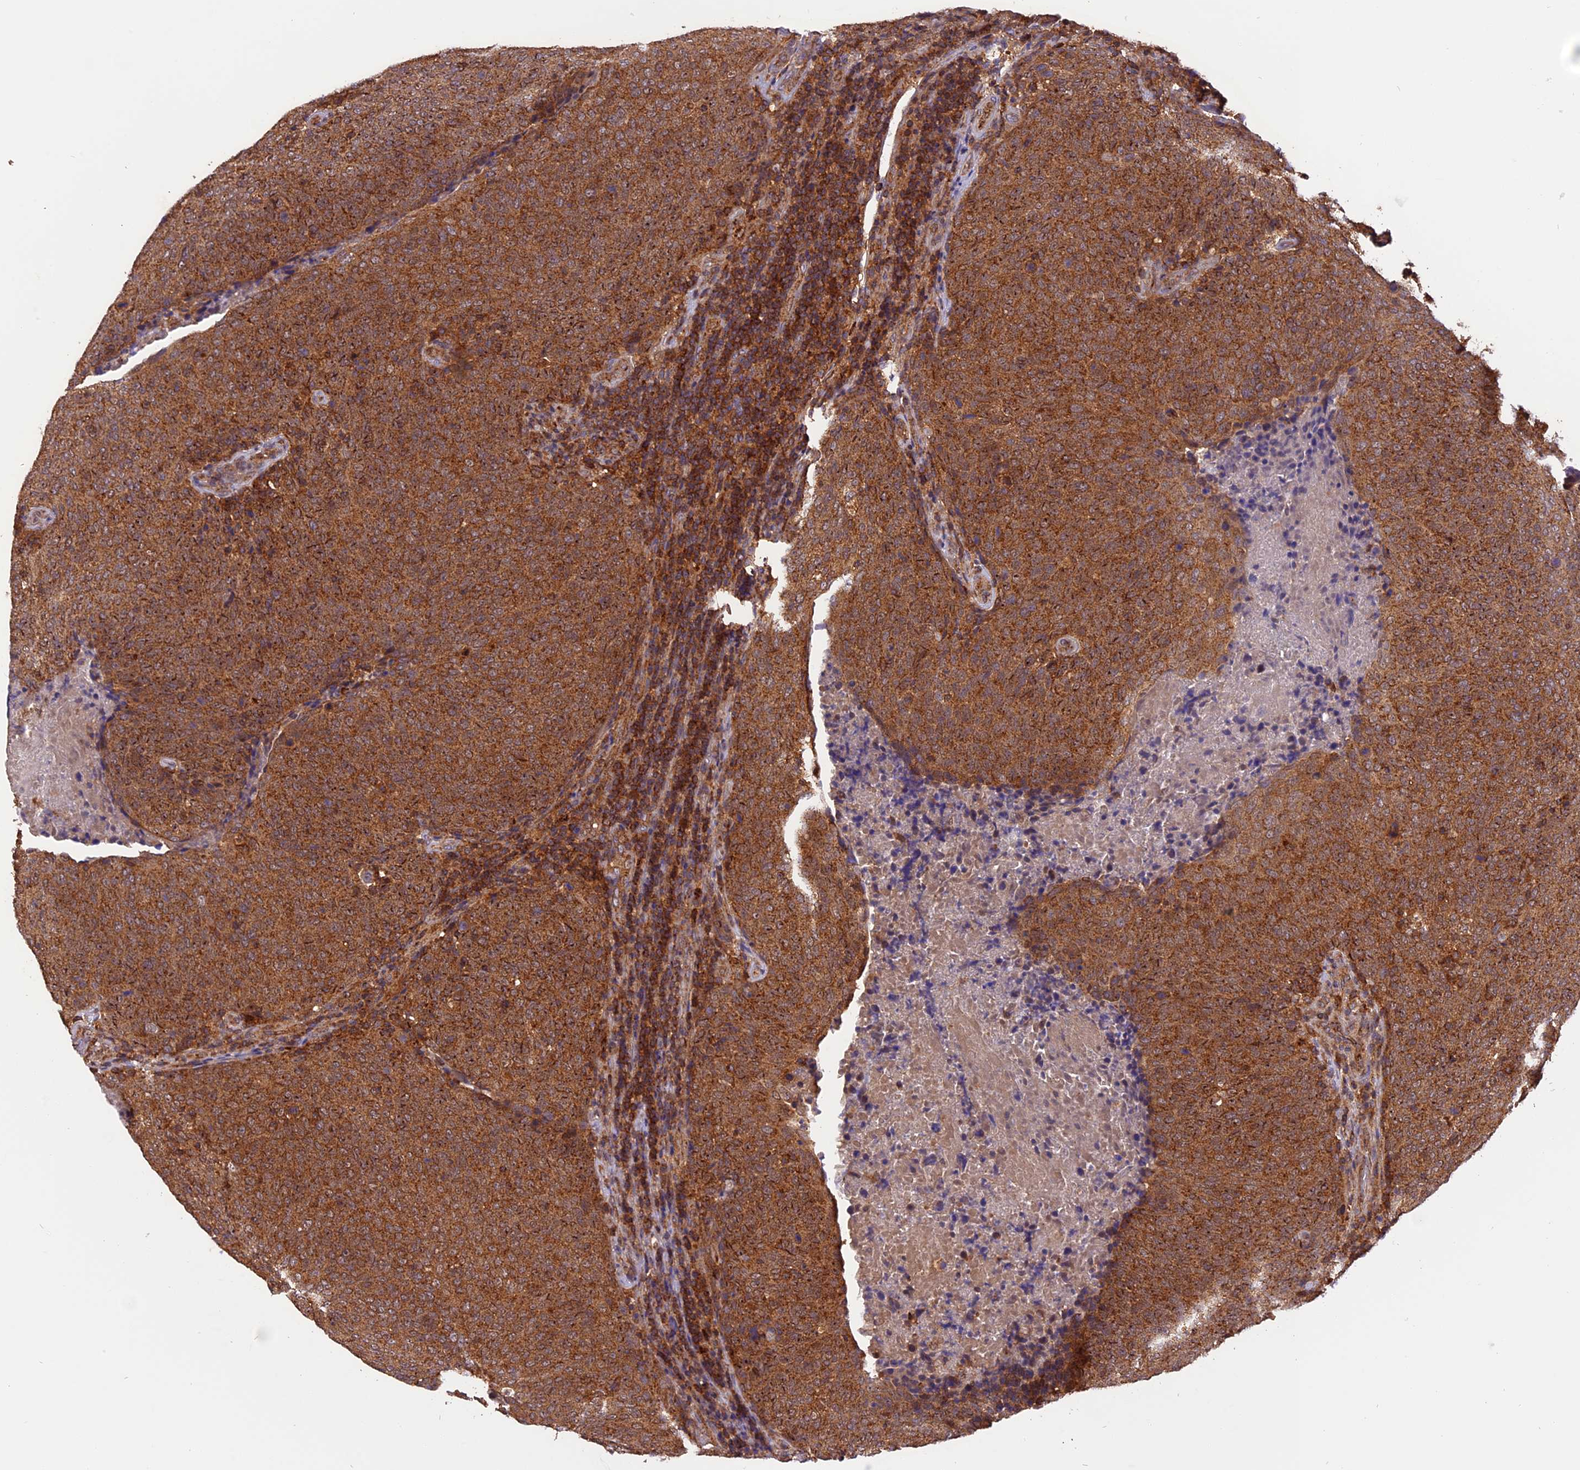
{"staining": {"intensity": "strong", "quantity": ">75%", "location": "cytoplasmic/membranous"}, "tissue": "head and neck cancer", "cell_type": "Tumor cells", "image_type": "cancer", "snomed": [{"axis": "morphology", "description": "Squamous cell carcinoma, NOS"}, {"axis": "morphology", "description": "Squamous cell carcinoma, metastatic, NOS"}, {"axis": "topography", "description": "Lymph node"}, {"axis": "topography", "description": "Head-Neck"}], "caption": "Protein positivity by immunohistochemistry (IHC) displays strong cytoplasmic/membranous expression in about >75% of tumor cells in head and neck cancer (squamous cell carcinoma).", "gene": "PEX3", "patient": {"sex": "male", "age": 62}}